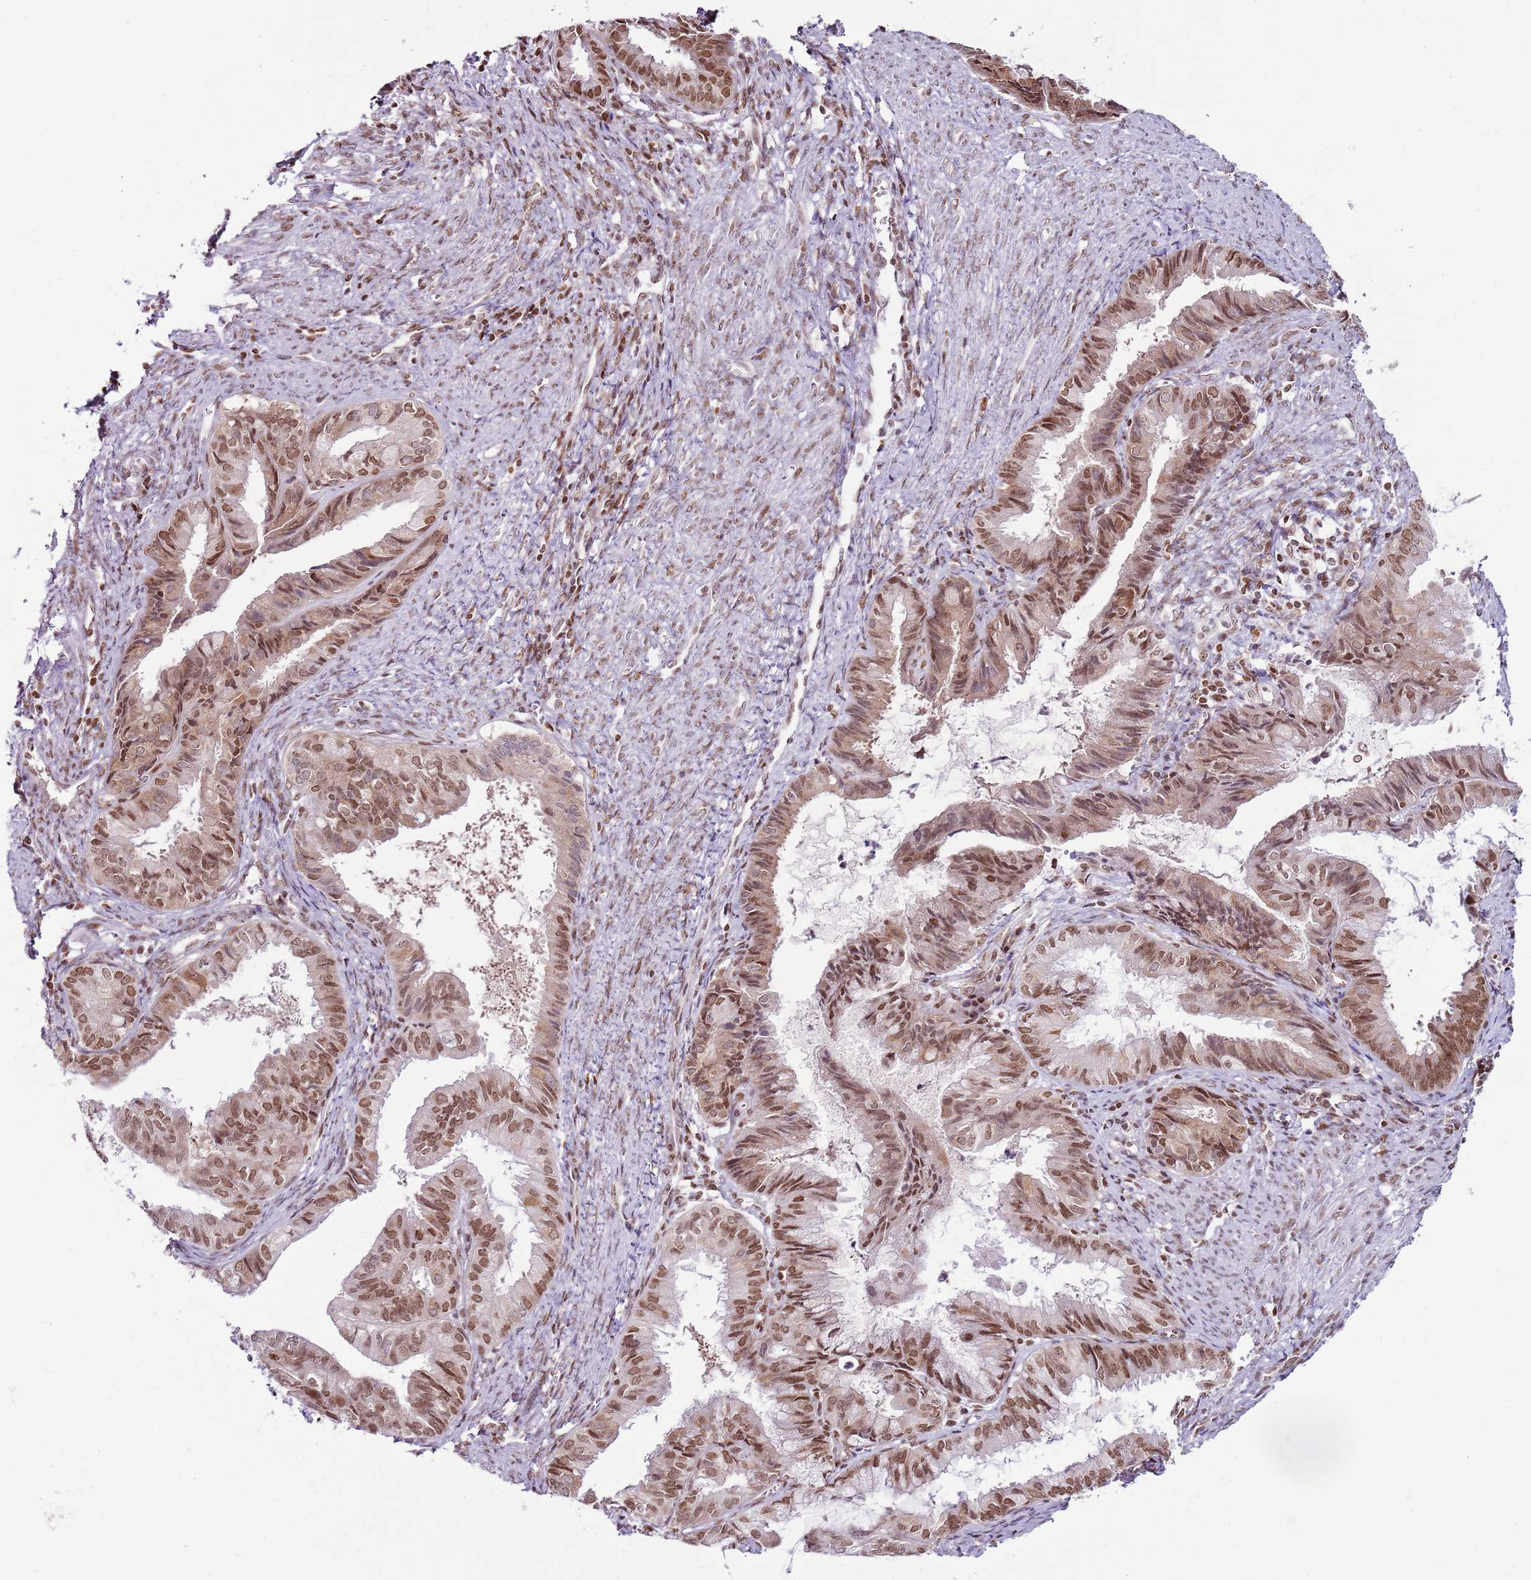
{"staining": {"intensity": "moderate", "quantity": "25%-75%", "location": "cytoplasmic/membranous,nuclear"}, "tissue": "endometrial cancer", "cell_type": "Tumor cells", "image_type": "cancer", "snomed": [{"axis": "morphology", "description": "Adenocarcinoma, NOS"}, {"axis": "topography", "description": "Endometrium"}], "caption": "IHC histopathology image of human endometrial adenocarcinoma stained for a protein (brown), which reveals medium levels of moderate cytoplasmic/membranous and nuclear positivity in approximately 25%-75% of tumor cells.", "gene": "SELENOH", "patient": {"sex": "female", "age": 86}}